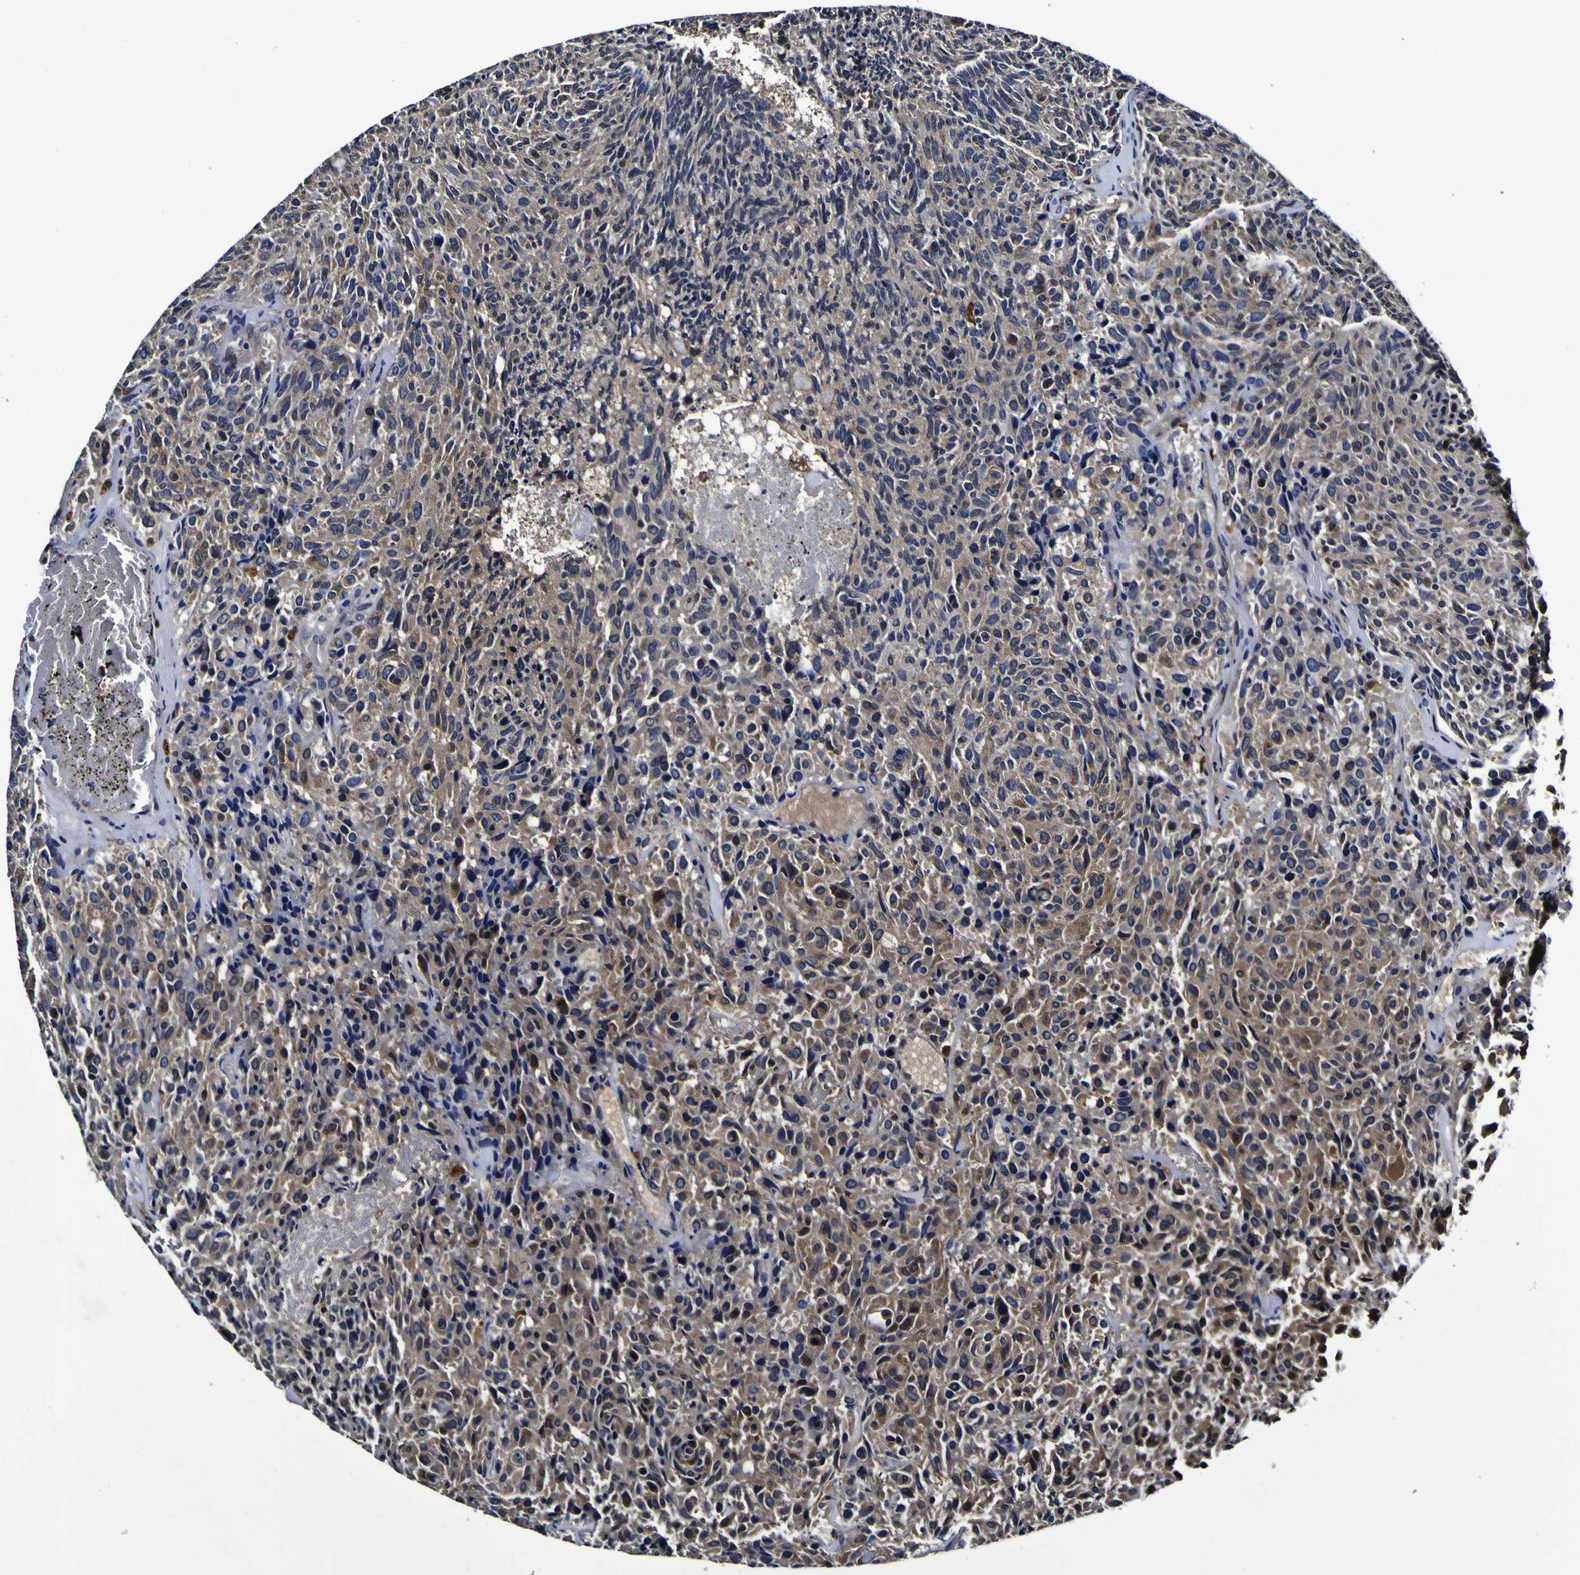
{"staining": {"intensity": "moderate", "quantity": "25%-75%", "location": "cytoplasmic/membranous"}, "tissue": "carcinoid", "cell_type": "Tumor cells", "image_type": "cancer", "snomed": [{"axis": "morphology", "description": "Carcinoid, malignant, NOS"}, {"axis": "topography", "description": "Pancreas"}], "caption": "About 25%-75% of tumor cells in carcinoid (malignant) reveal moderate cytoplasmic/membranous protein positivity as visualized by brown immunohistochemical staining.", "gene": "GPX1", "patient": {"sex": "female", "age": 54}}